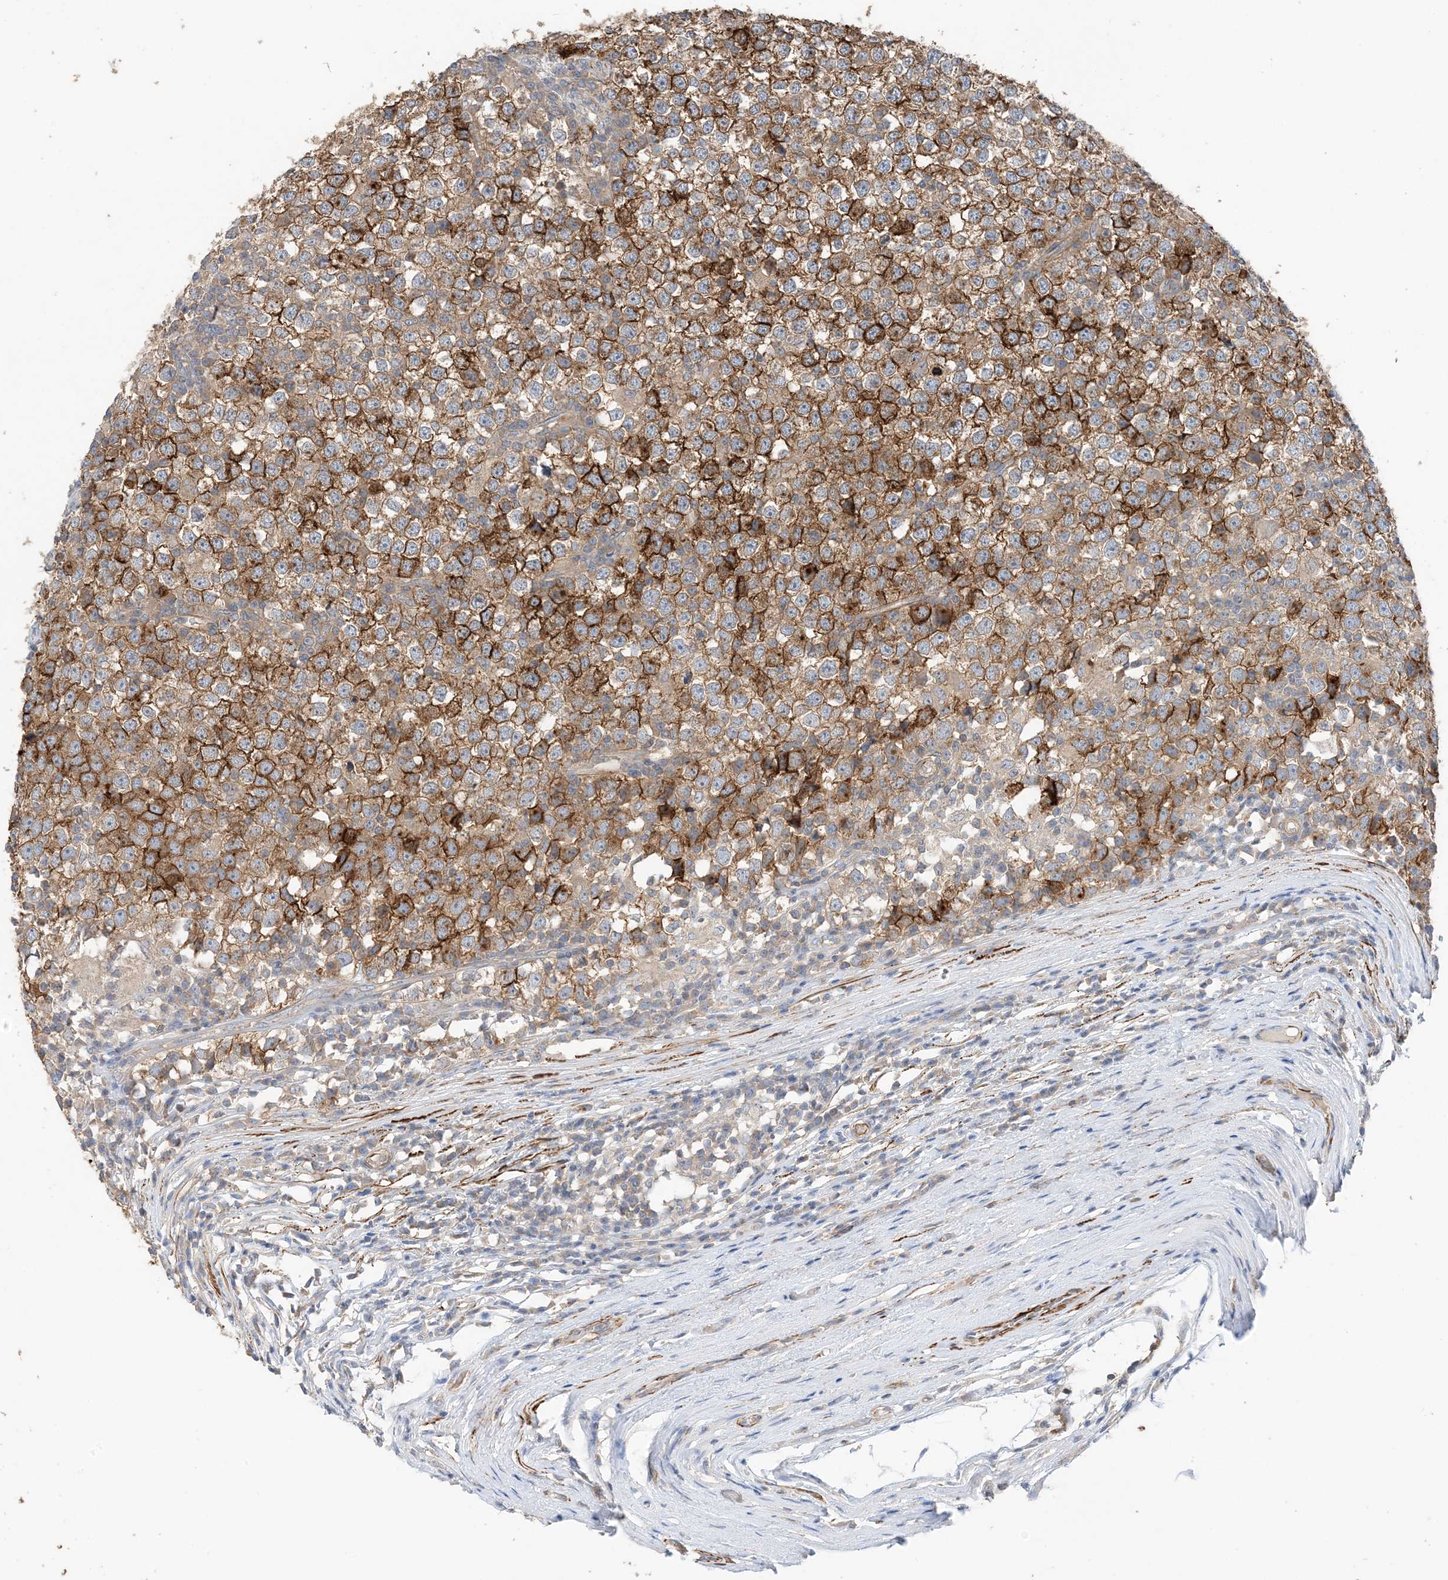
{"staining": {"intensity": "strong", "quantity": ">75%", "location": "cytoplasmic/membranous"}, "tissue": "testis cancer", "cell_type": "Tumor cells", "image_type": "cancer", "snomed": [{"axis": "morphology", "description": "Seminoma, NOS"}, {"axis": "topography", "description": "Testis"}], "caption": "High-magnification brightfield microscopy of testis cancer (seminoma) stained with DAB (3,3'-diaminobenzidine) (brown) and counterstained with hematoxylin (blue). tumor cells exhibit strong cytoplasmic/membranous expression is present in approximately>75% of cells. Using DAB (brown) and hematoxylin (blue) stains, captured at high magnification using brightfield microscopy.", "gene": "KIFBP", "patient": {"sex": "male", "age": 65}}